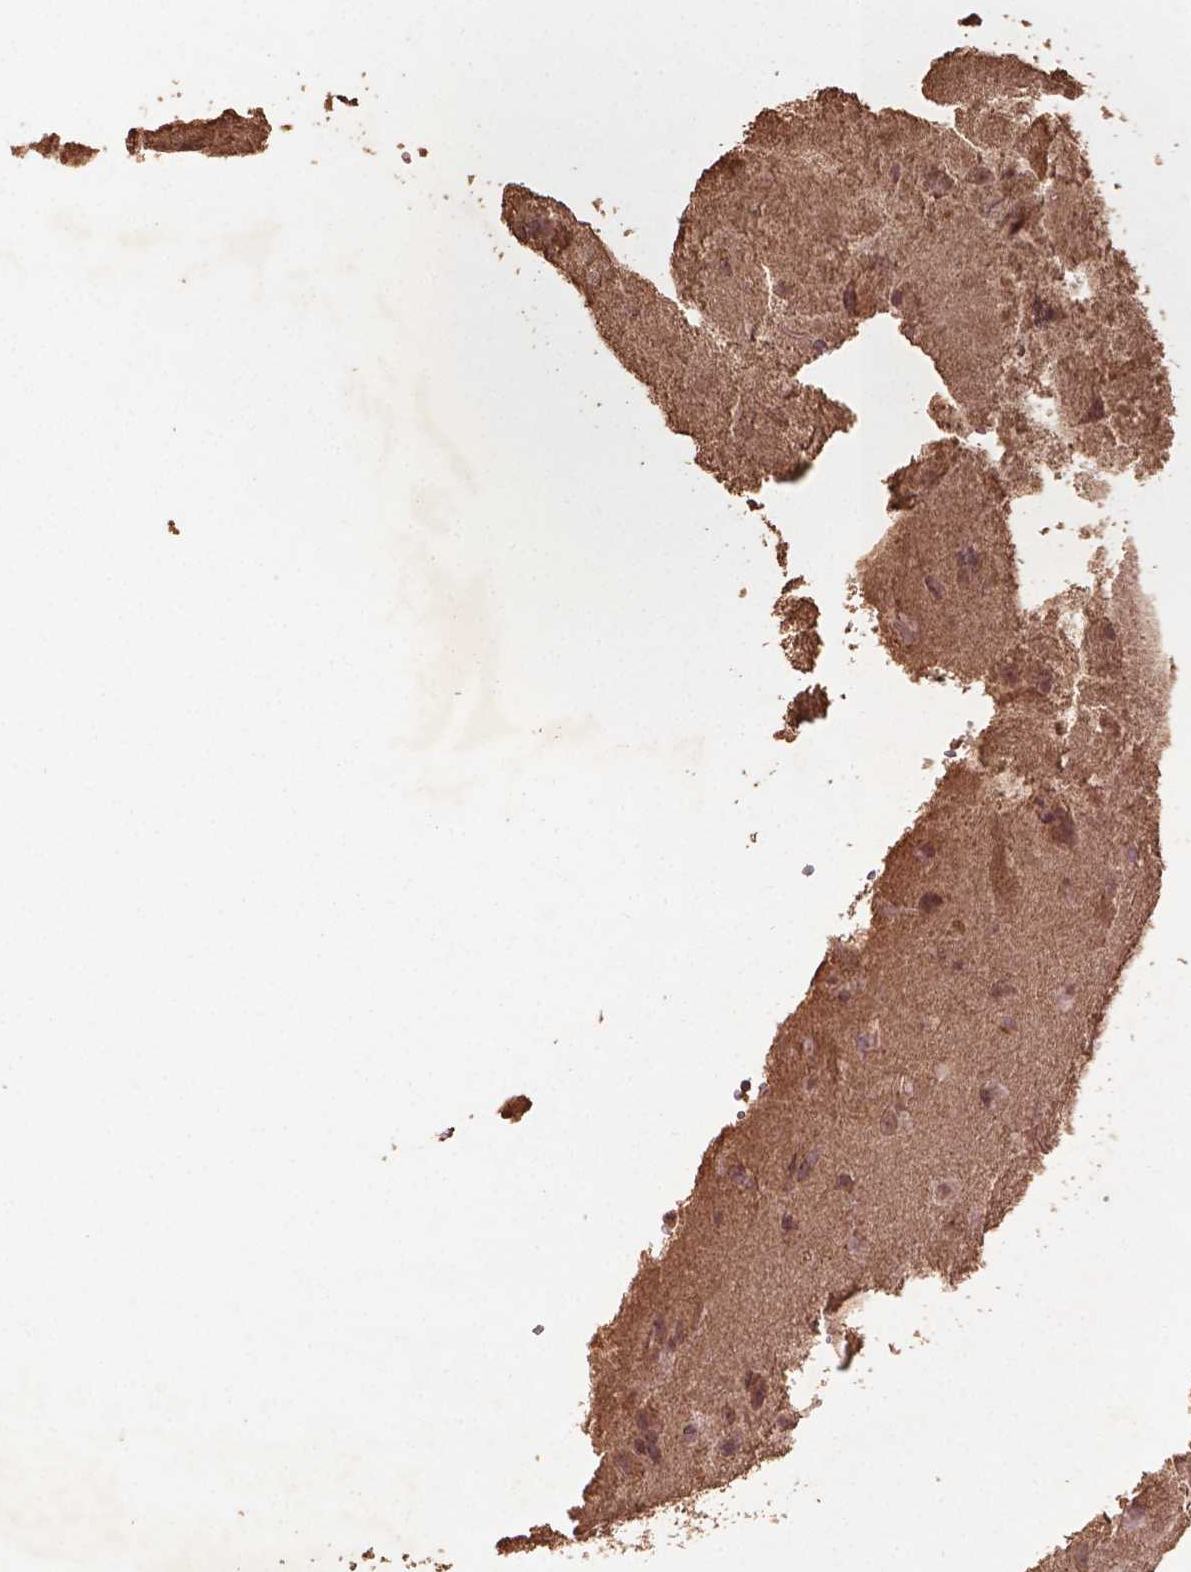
{"staining": {"intensity": "weak", "quantity": ">75%", "location": "cytoplasmic/membranous"}, "tissue": "glioma", "cell_type": "Tumor cells", "image_type": "cancer", "snomed": [{"axis": "morphology", "description": "Glioma, malignant, Low grade"}, {"axis": "topography", "description": "Brain"}], "caption": "Immunohistochemistry (IHC) (DAB) staining of glioma exhibits weak cytoplasmic/membranous protein positivity in approximately >75% of tumor cells. (brown staining indicates protein expression, while blue staining denotes nuclei).", "gene": "BABAM1", "patient": {"sex": "male", "age": 58}}